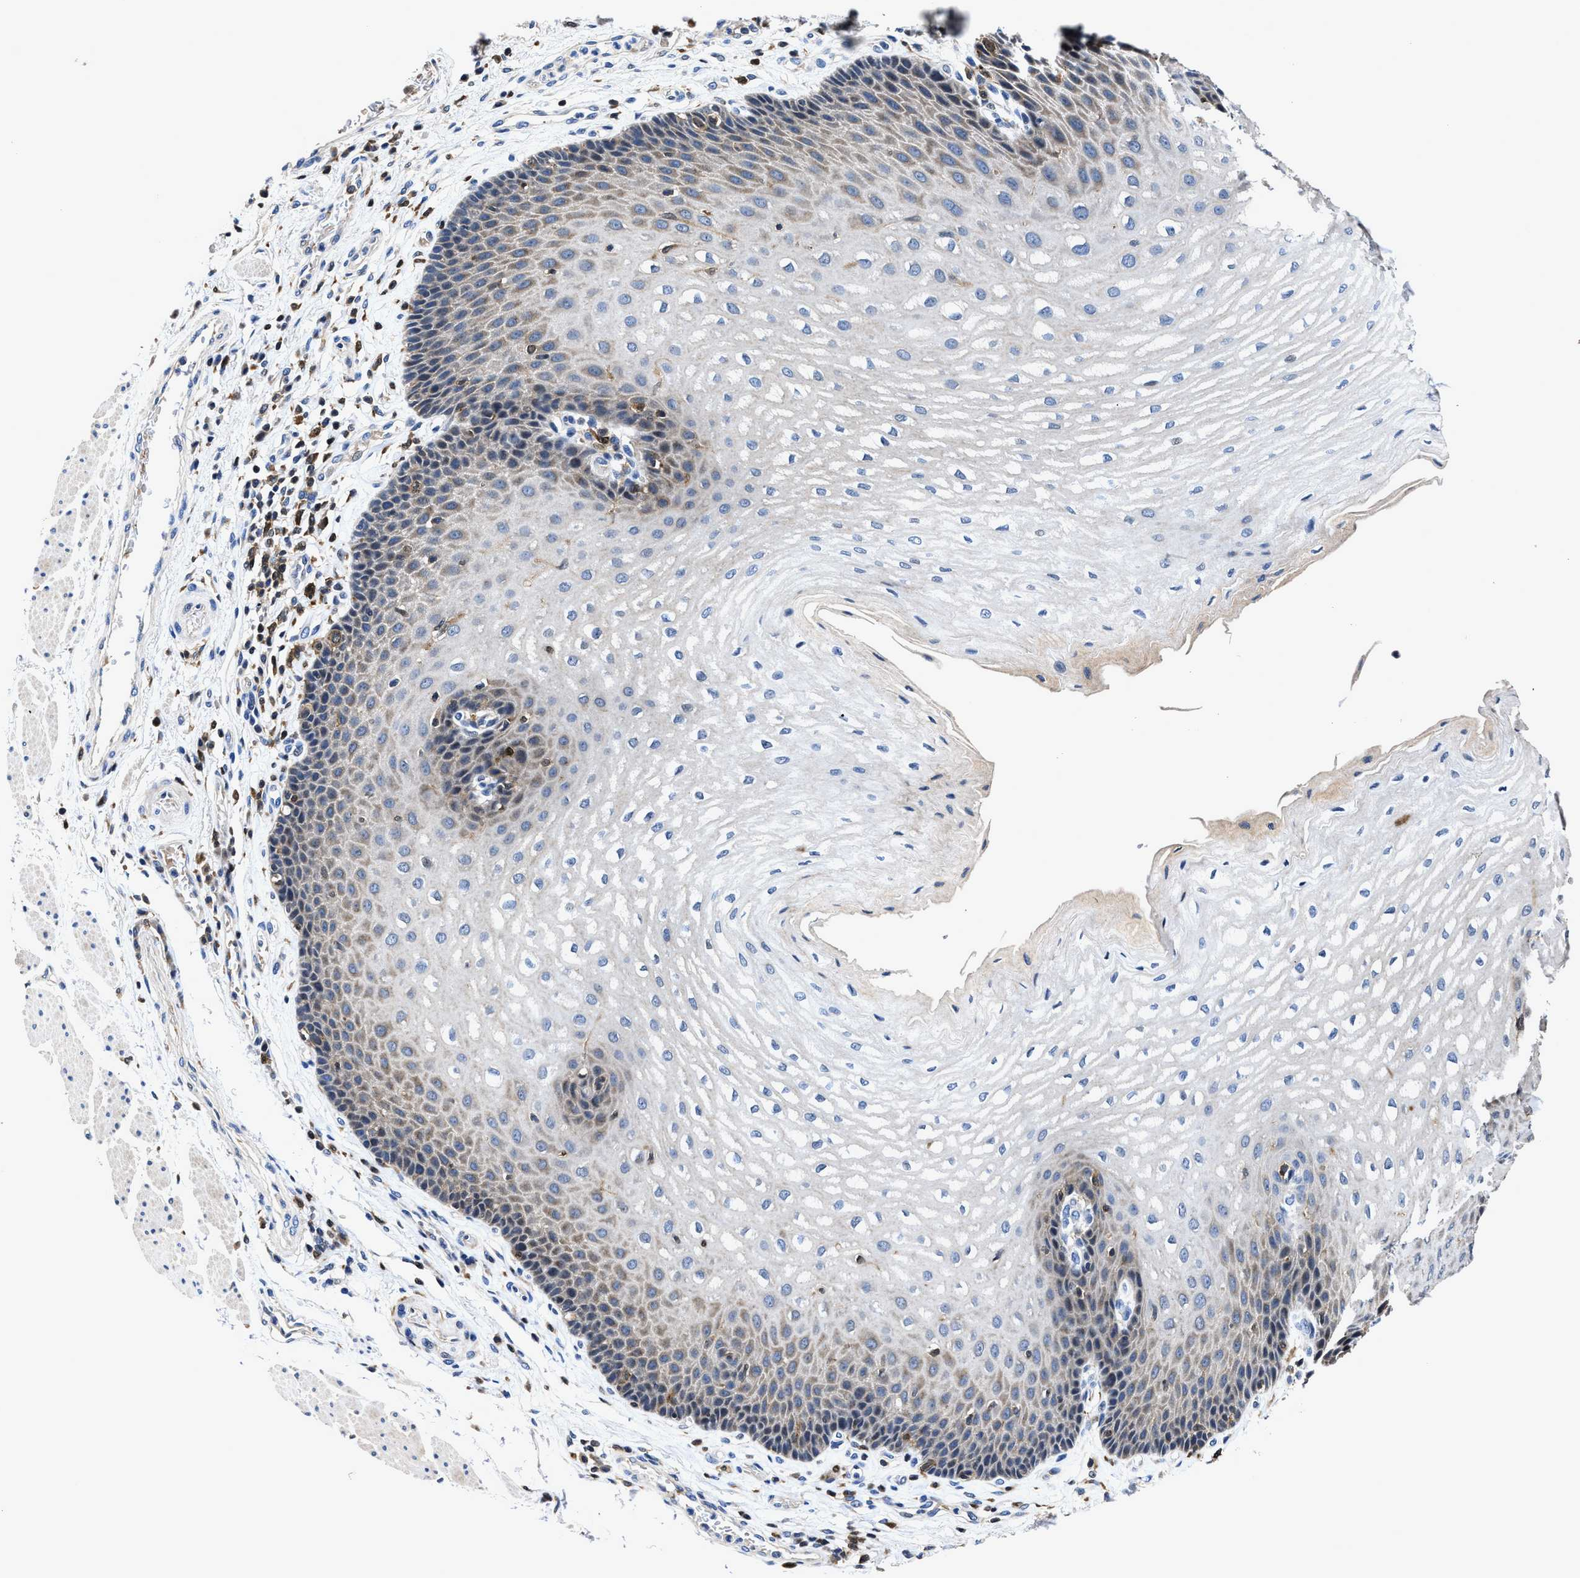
{"staining": {"intensity": "weak", "quantity": "<25%", "location": "cytoplasmic/membranous"}, "tissue": "esophagus", "cell_type": "Squamous epithelial cells", "image_type": "normal", "snomed": [{"axis": "morphology", "description": "Normal tissue, NOS"}, {"axis": "topography", "description": "Esophagus"}], "caption": "The immunohistochemistry (IHC) histopathology image has no significant staining in squamous epithelial cells of esophagus. The staining was performed using DAB (3,3'-diaminobenzidine) to visualize the protein expression in brown, while the nuclei were stained in blue with hematoxylin (Magnification: 20x).", "gene": "RGS10", "patient": {"sex": "male", "age": 54}}